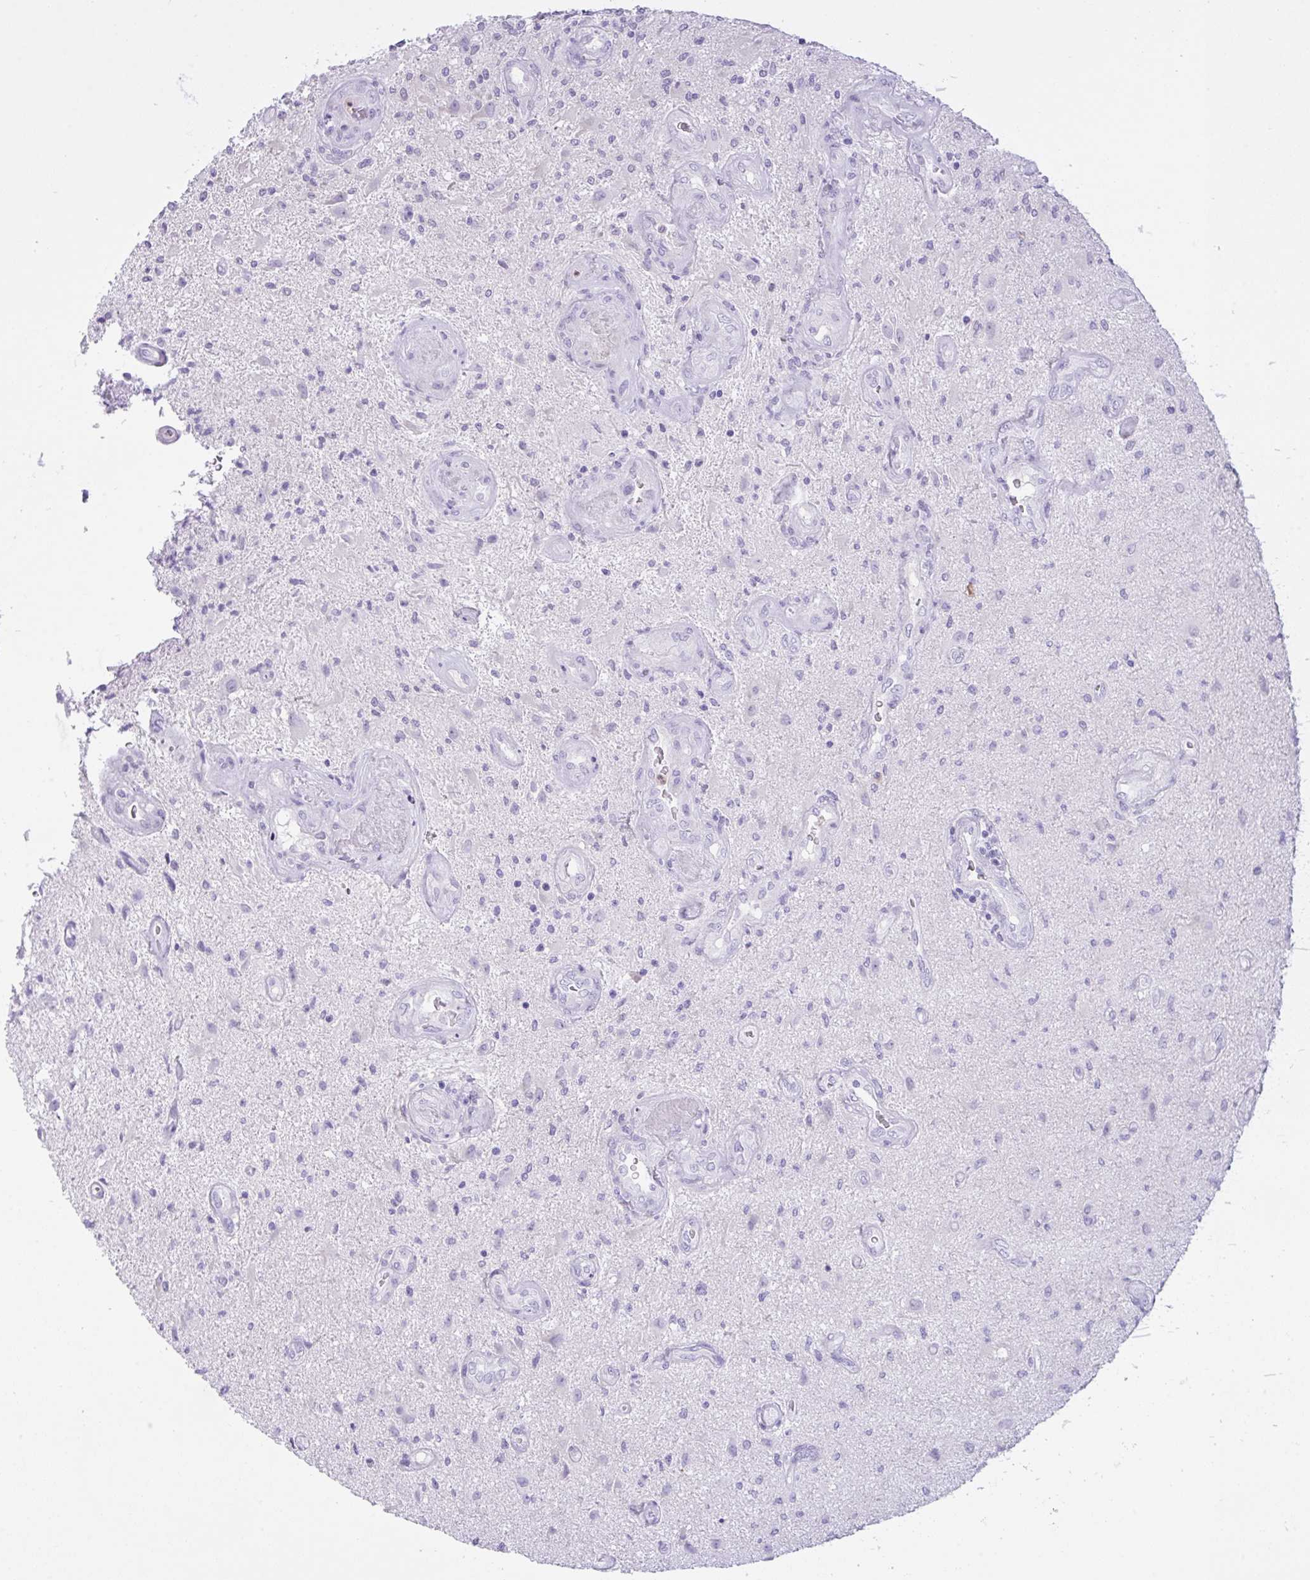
{"staining": {"intensity": "negative", "quantity": "none", "location": "none"}, "tissue": "glioma", "cell_type": "Tumor cells", "image_type": "cancer", "snomed": [{"axis": "morphology", "description": "Glioma, malignant, High grade"}, {"axis": "topography", "description": "Brain"}], "caption": "An image of glioma stained for a protein demonstrates no brown staining in tumor cells.", "gene": "NCF1", "patient": {"sex": "male", "age": 67}}